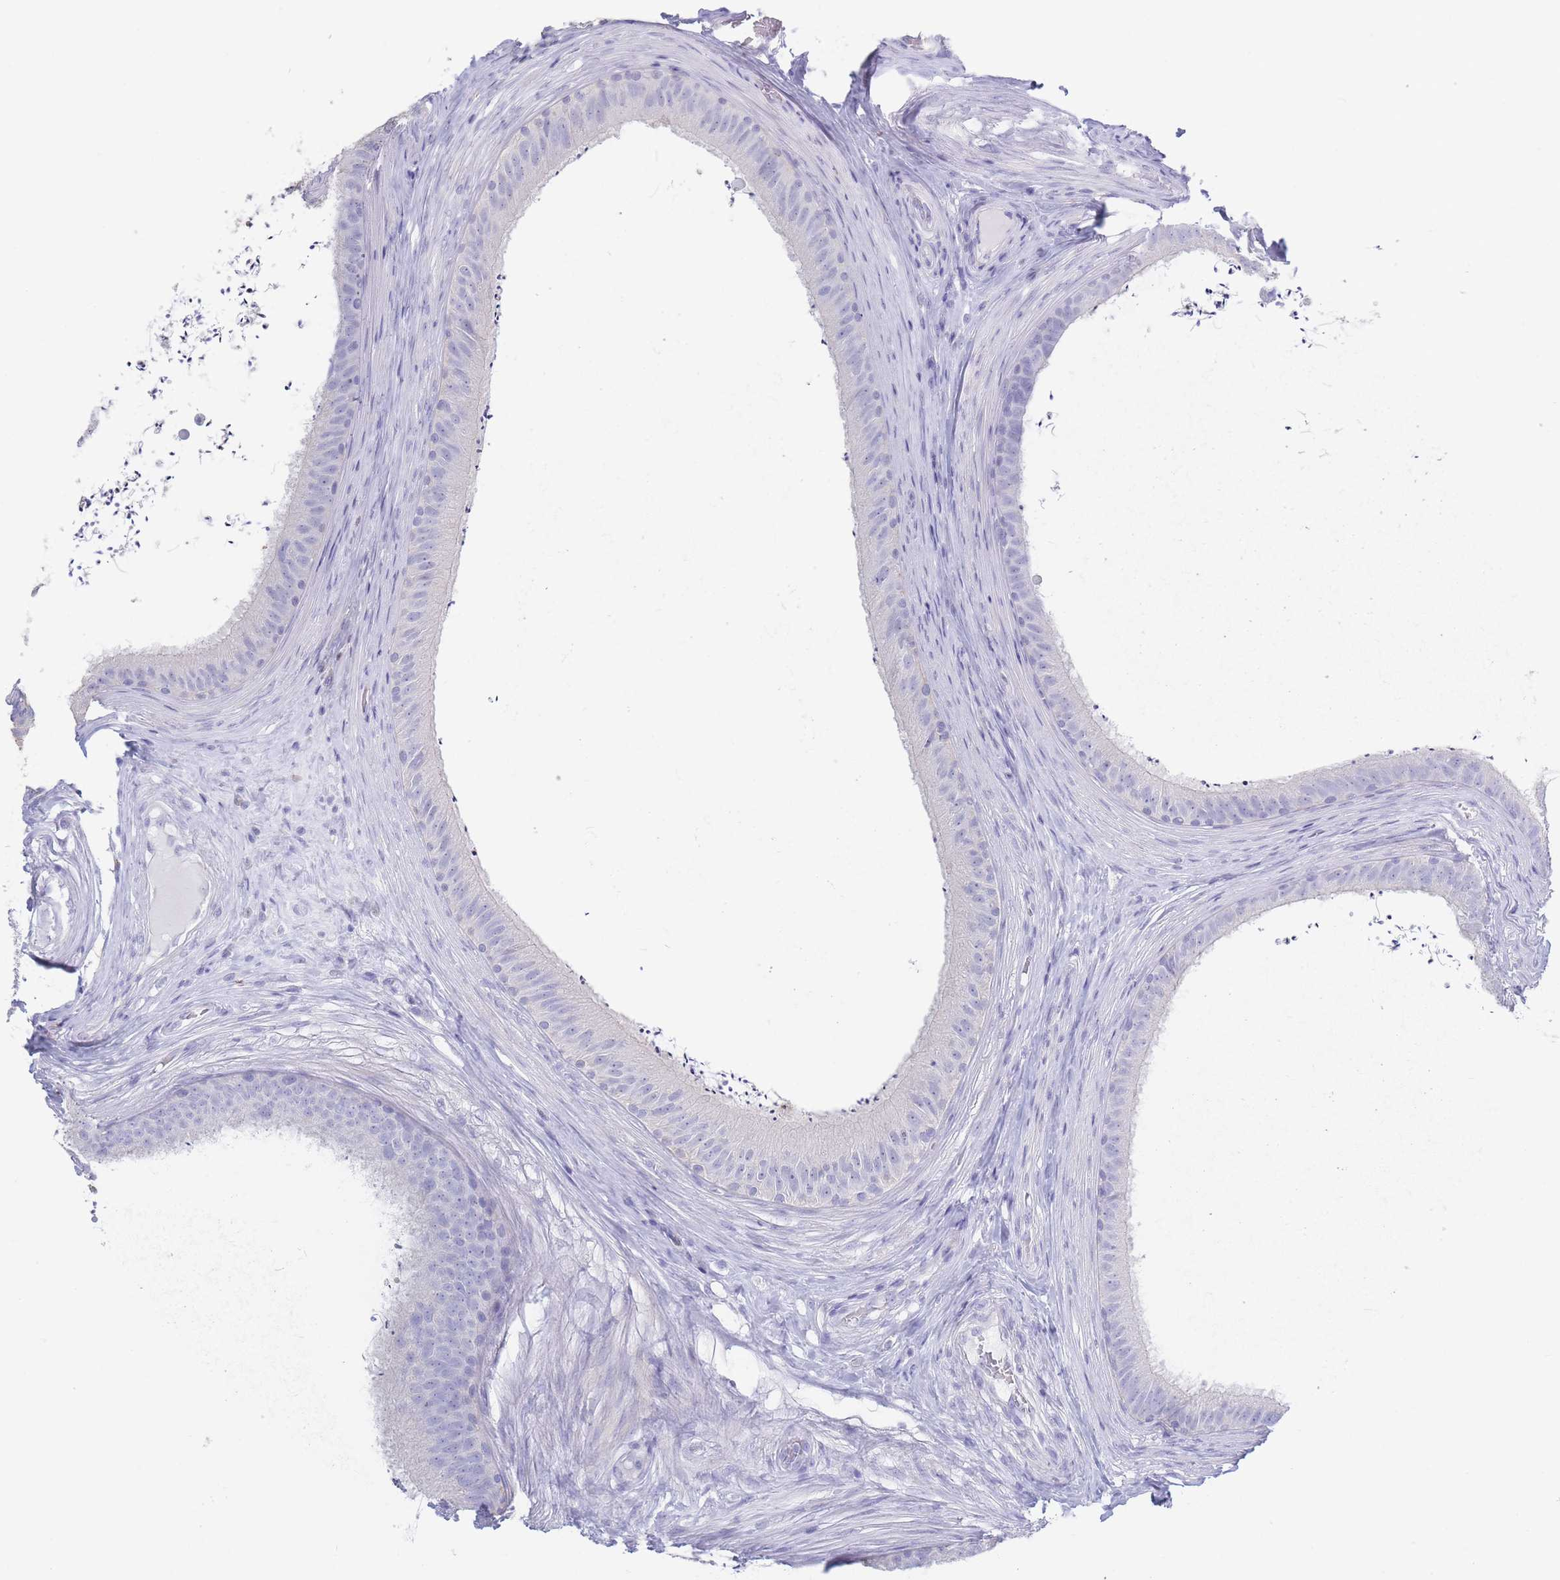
{"staining": {"intensity": "negative", "quantity": "none", "location": "none"}, "tissue": "epididymis", "cell_type": "Glandular cells", "image_type": "normal", "snomed": [{"axis": "morphology", "description": "Normal tissue, NOS"}, {"axis": "topography", "description": "Testis"}, {"axis": "topography", "description": "Epididymis"}], "caption": "Protein analysis of benign epididymis shows no significant positivity in glandular cells. (Brightfield microscopy of DAB (3,3'-diaminobenzidine) immunohistochemistry at high magnification).", "gene": "CD37", "patient": {"sex": "male", "age": 41}}